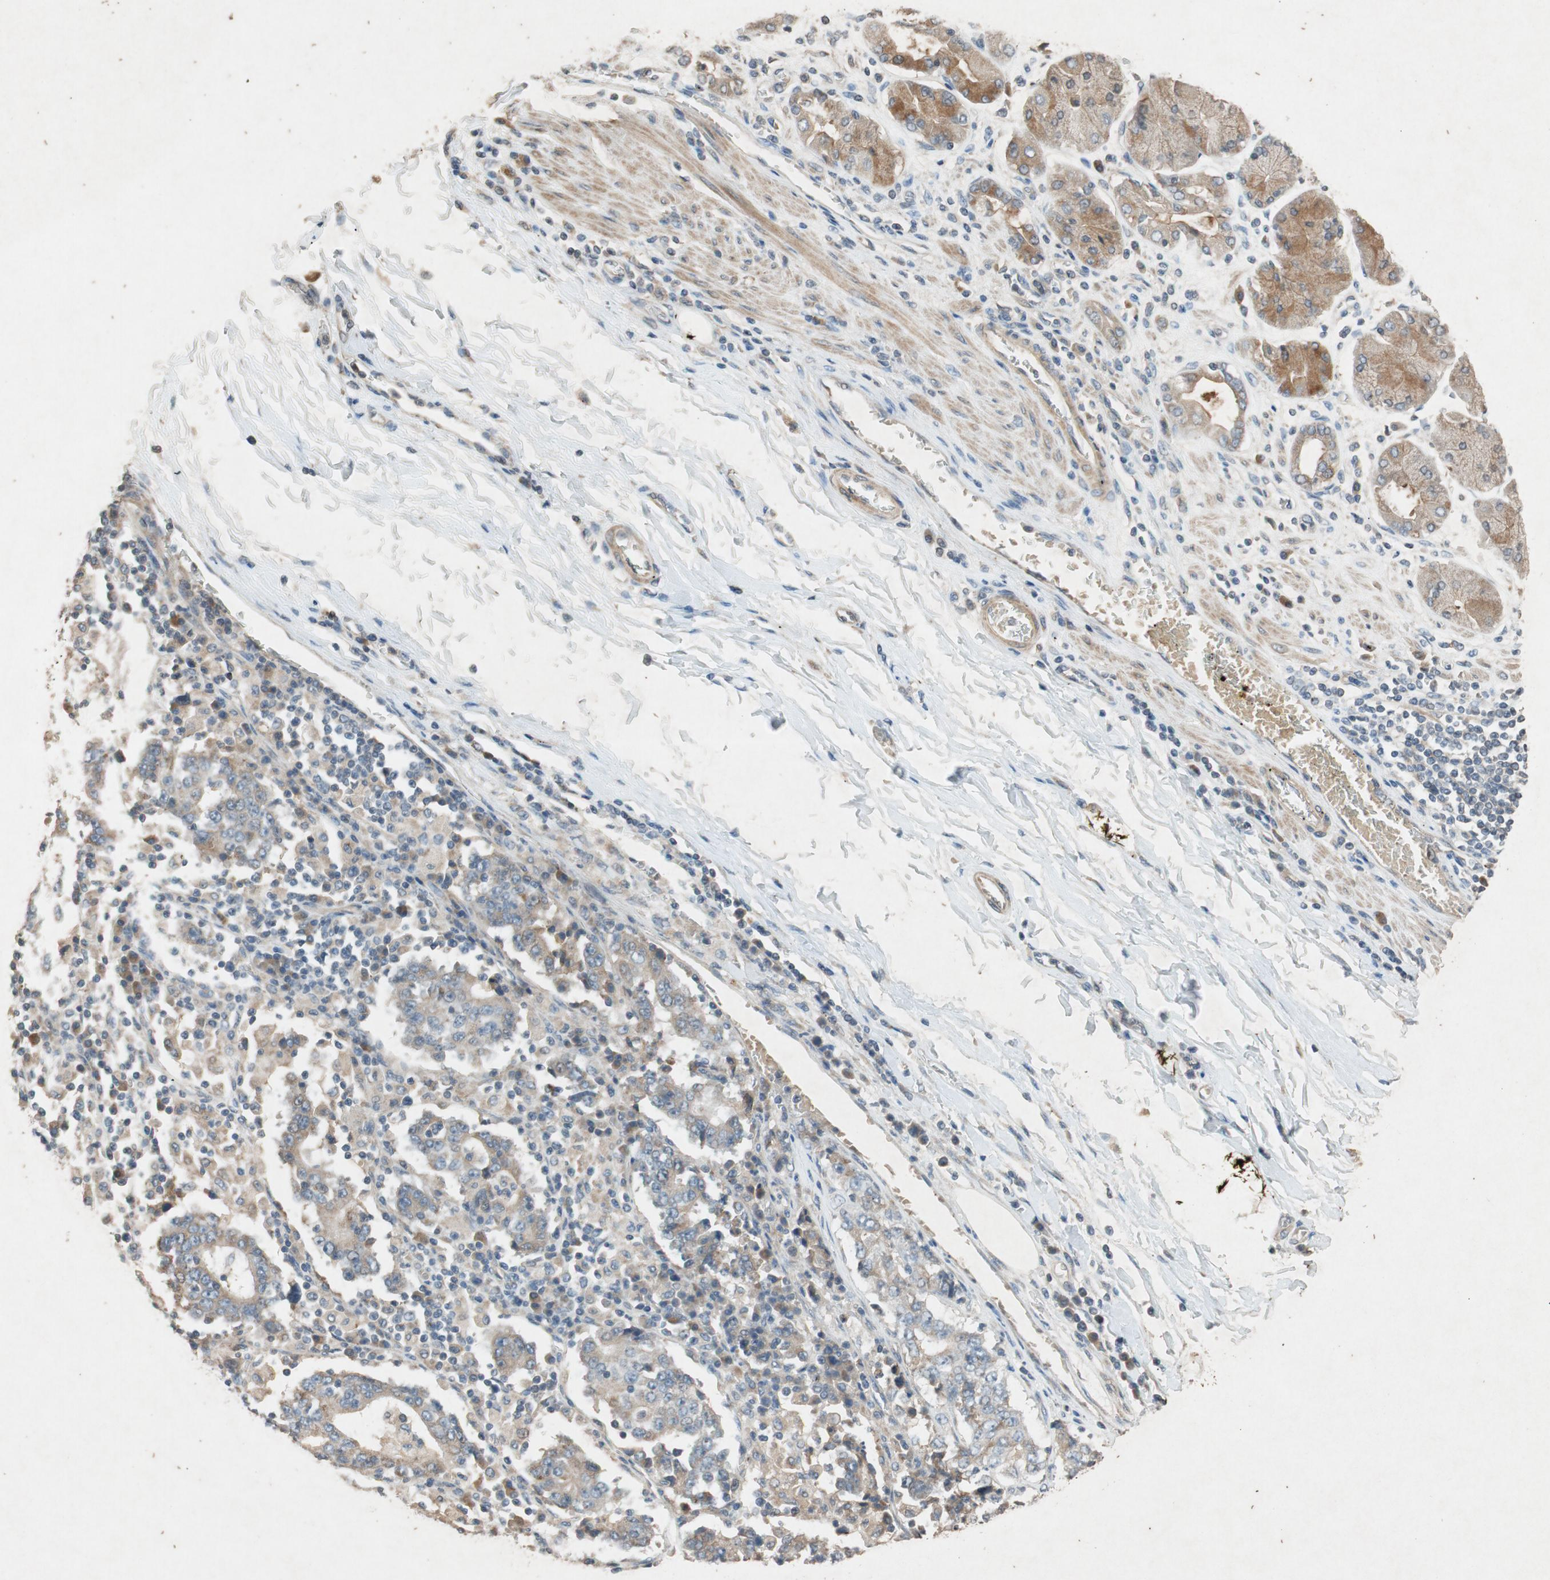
{"staining": {"intensity": "moderate", "quantity": ">75%", "location": "cytoplasmic/membranous"}, "tissue": "stomach cancer", "cell_type": "Tumor cells", "image_type": "cancer", "snomed": [{"axis": "morphology", "description": "Normal tissue, NOS"}, {"axis": "morphology", "description": "Adenocarcinoma, NOS"}, {"axis": "topography", "description": "Stomach, upper"}, {"axis": "topography", "description": "Stomach"}], "caption": "This histopathology image reveals stomach adenocarcinoma stained with IHC to label a protein in brown. The cytoplasmic/membranous of tumor cells show moderate positivity for the protein. Nuclei are counter-stained blue.", "gene": "ATP2C1", "patient": {"sex": "male", "age": 59}}